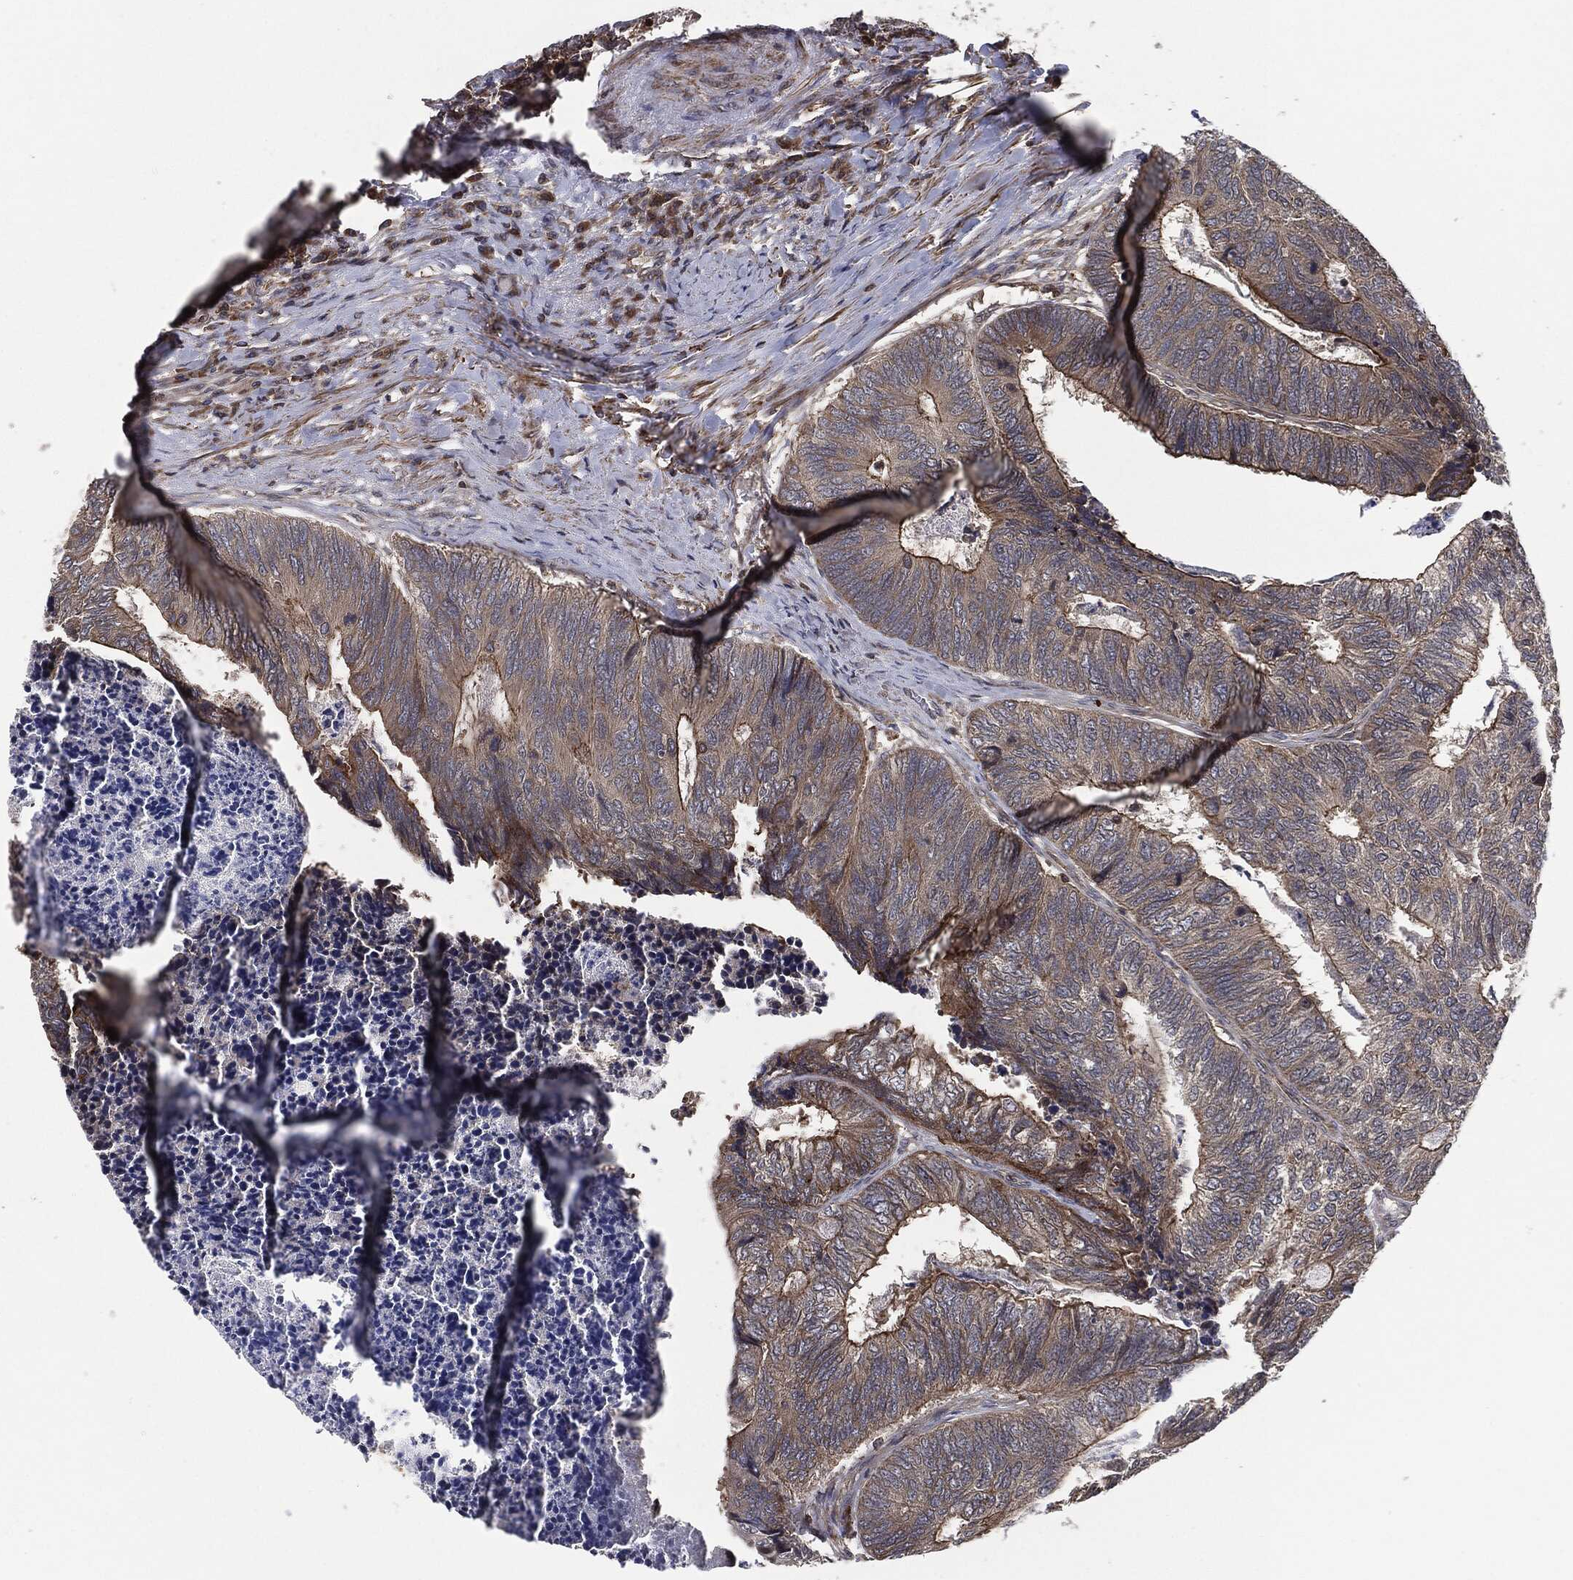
{"staining": {"intensity": "moderate", "quantity": "<25%", "location": "cytoplasmic/membranous"}, "tissue": "colorectal cancer", "cell_type": "Tumor cells", "image_type": "cancer", "snomed": [{"axis": "morphology", "description": "Adenocarcinoma, NOS"}, {"axis": "topography", "description": "Colon"}], "caption": "Immunohistochemistry (IHC) of human colorectal cancer exhibits low levels of moderate cytoplasmic/membranous staining in approximately <25% of tumor cells.", "gene": "UBR1", "patient": {"sex": "female", "age": 67}}